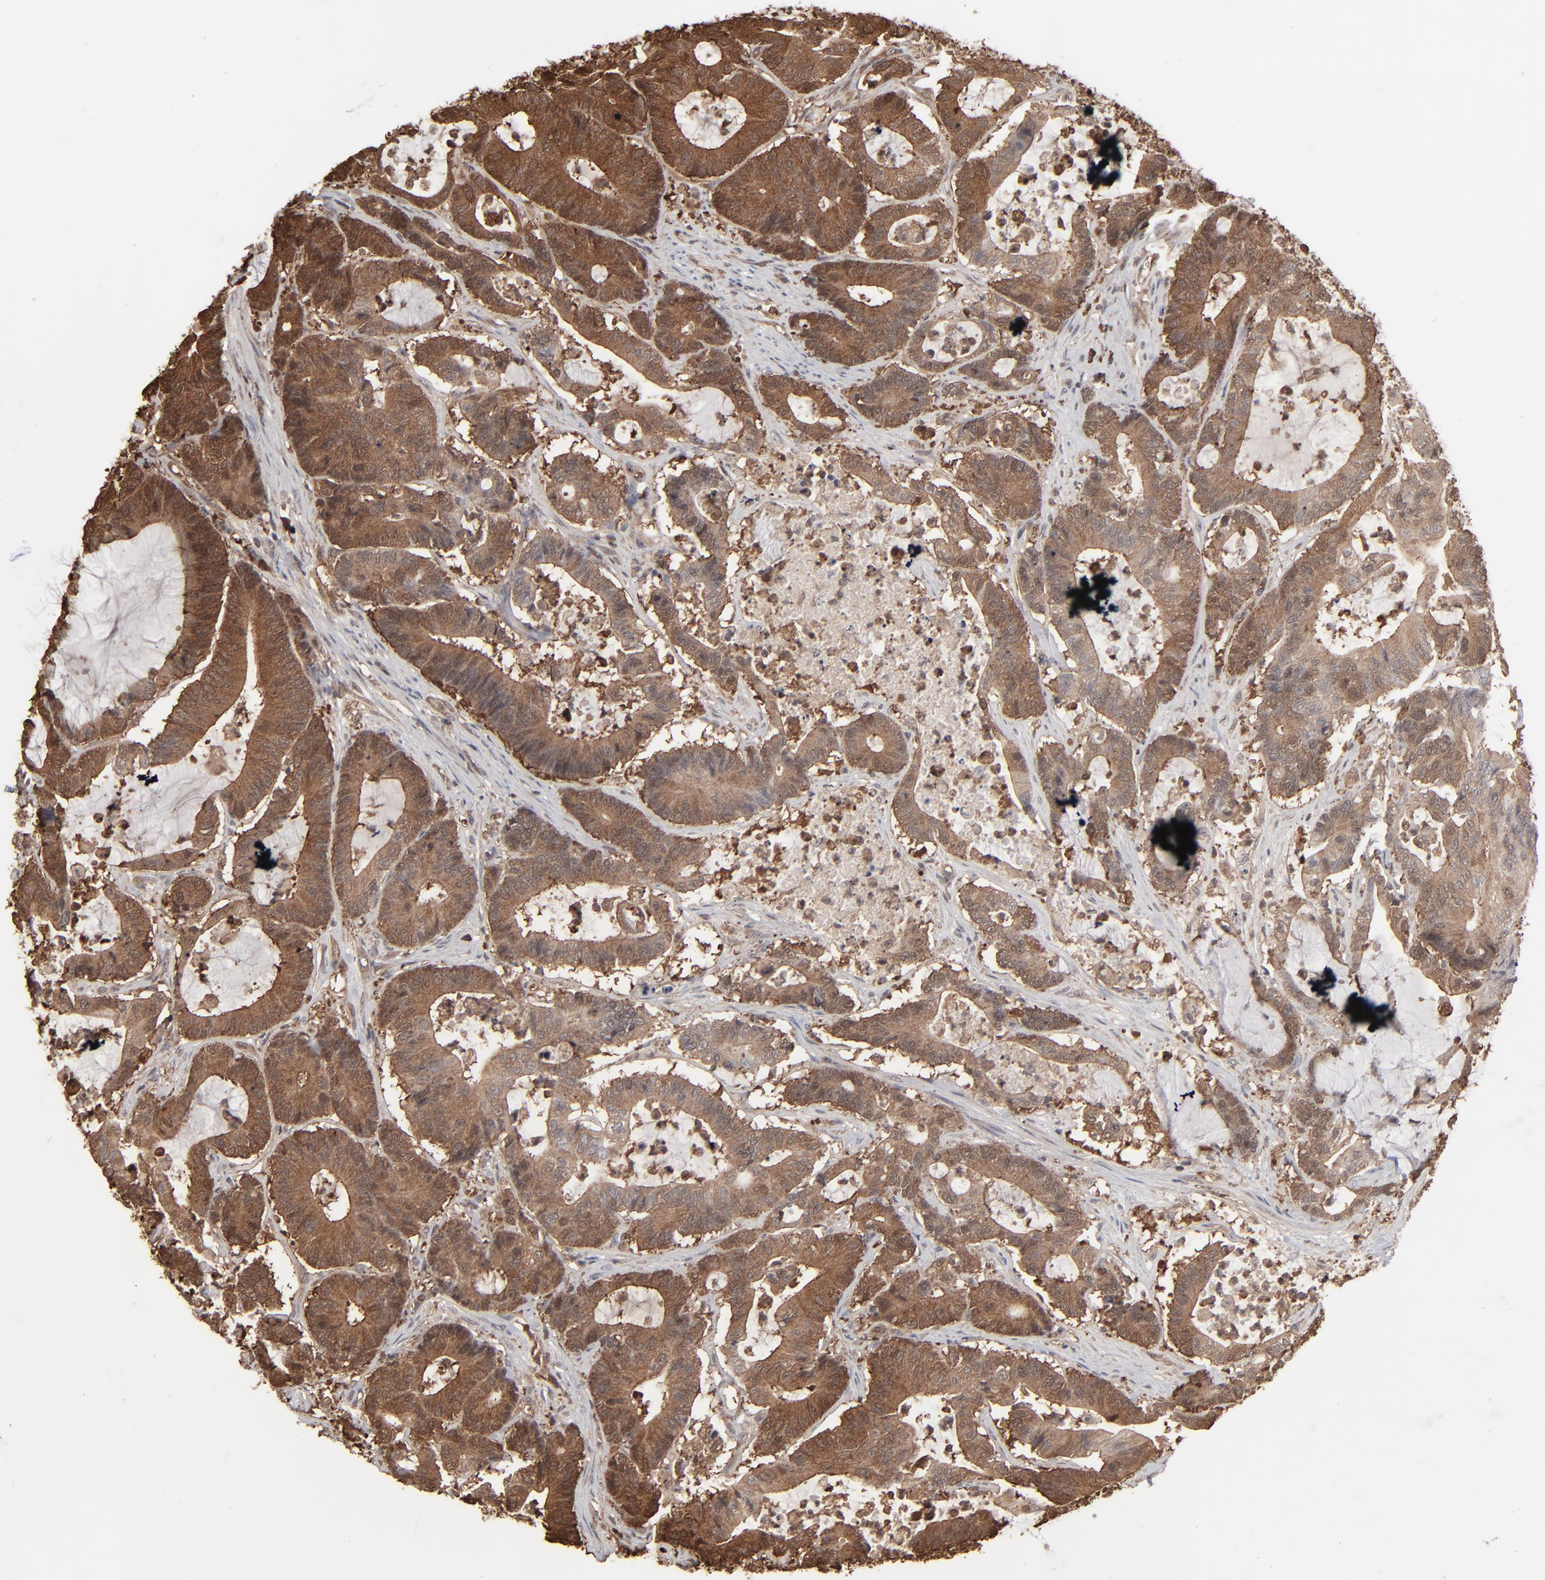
{"staining": {"intensity": "strong", "quantity": ">75%", "location": "cytoplasmic/membranous"}, "tissue": "colorectal cancer", "cell_type": "Tumor cells", "image_type": "cancer", "snomed": [{"axis": "morphology", "description": "Adenocarcinoma, NOS"}, {"axis": "topography", "description": "Colon"}], "caption": "Human colorectal cancer stained with a protein marker displays strong staining in tumor cells.", "gene": "NME1-NME2", "patient": {"sex": "female", "age": 84}}